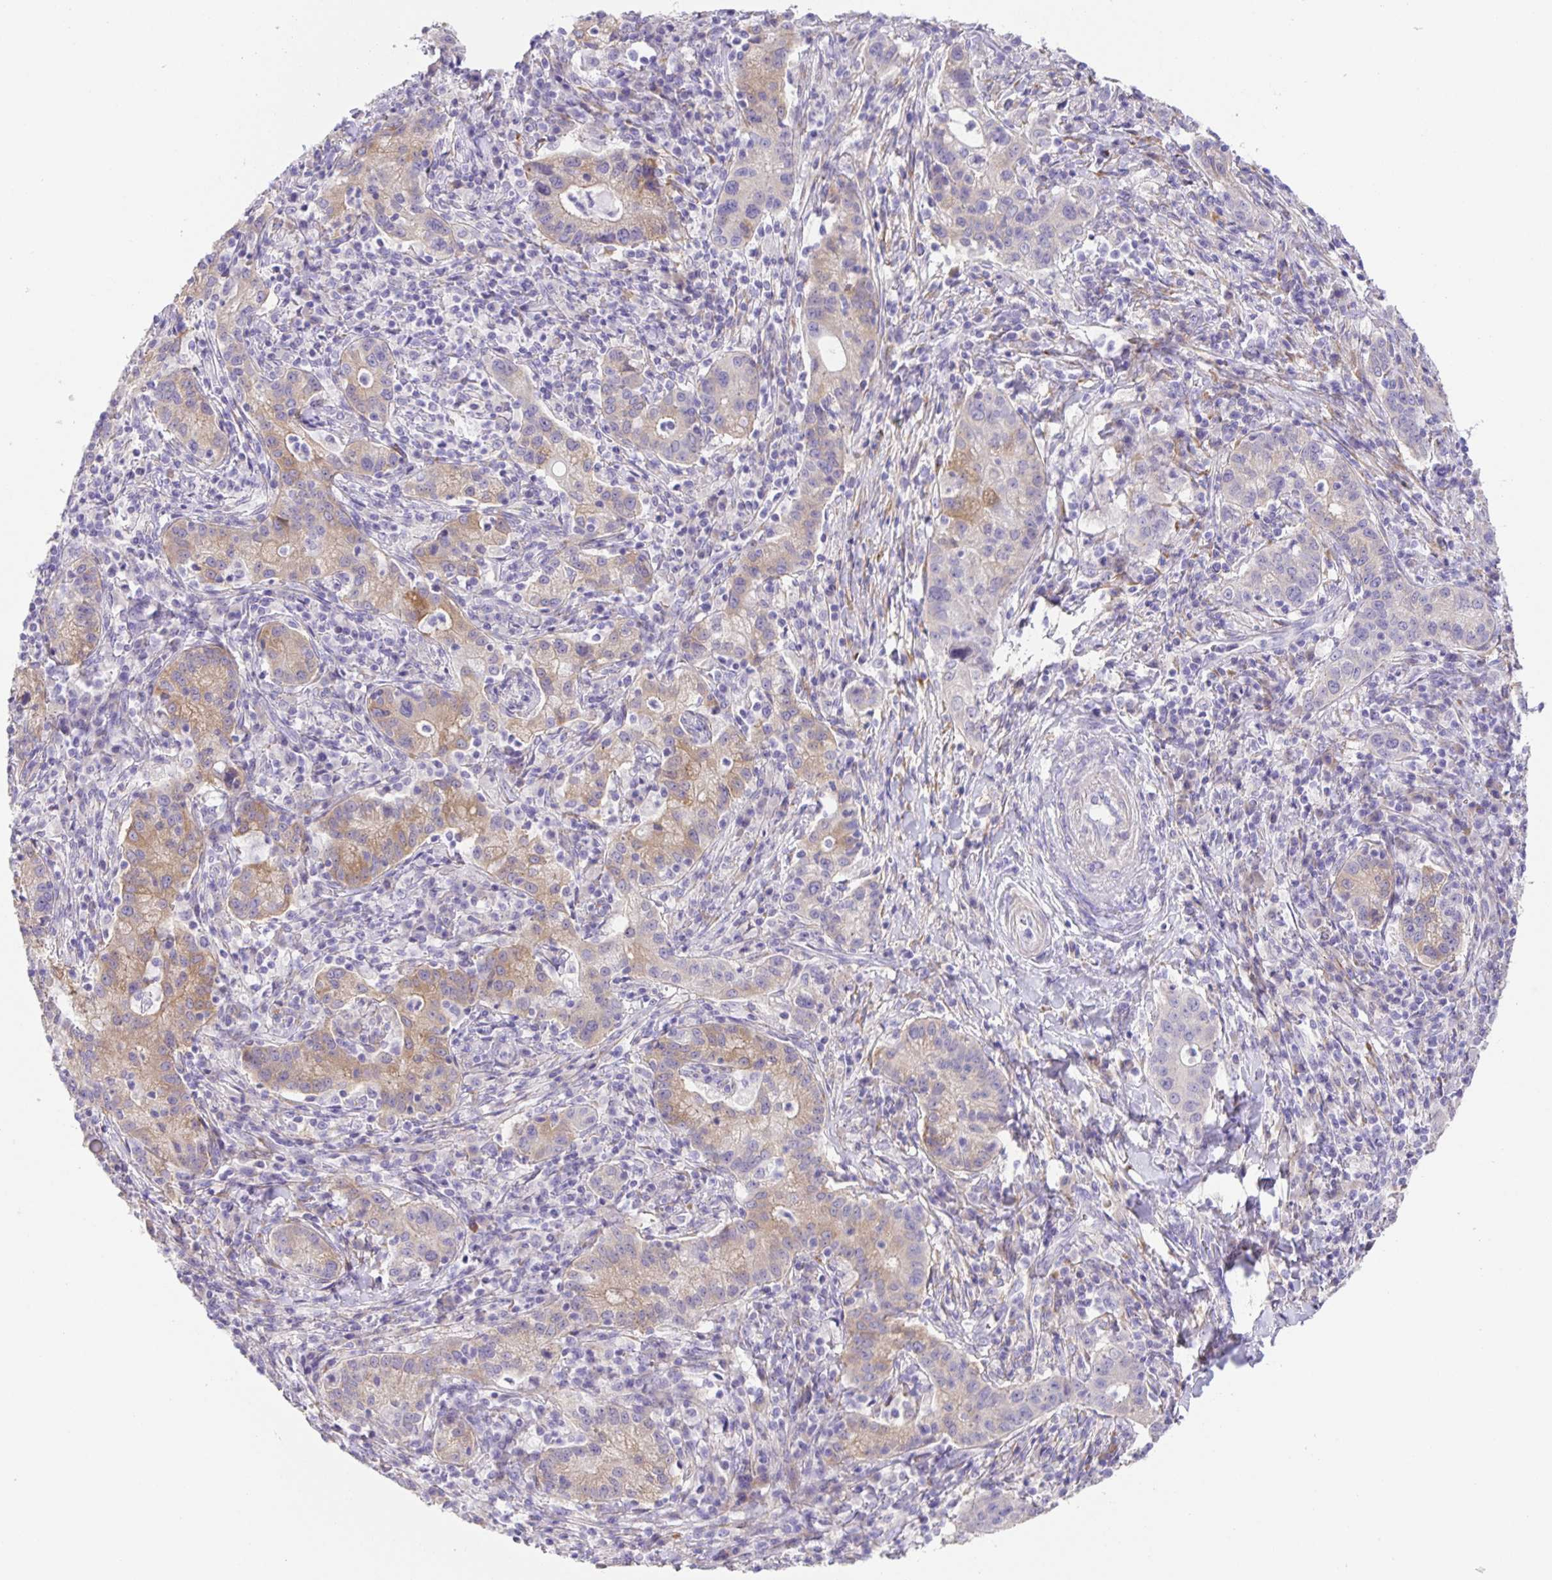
{"staining": {"intensity": "weak", "quantity": ">75%", "location": "cytoplasmic/membranous"}, "tissue": "cervical cancer", "cell_type": "Tumor cells", "image_type": "cancer", "snomed": [{"axis": "morphology", "description": "Normal tissue, NOS"}, {"axis": "morphology", "description": "Adenocarcinoma, NOS"}, {"axis": "topography", "description": "Cervix"}], "caption": "Protein expression analysis of human adenocarcinoma (cervical) reveals weak cytoplasmic/membranous staining in about >75% of tumor cells.", "gene": "PRR36", "patient": {"sex": "female", "age": 44}}